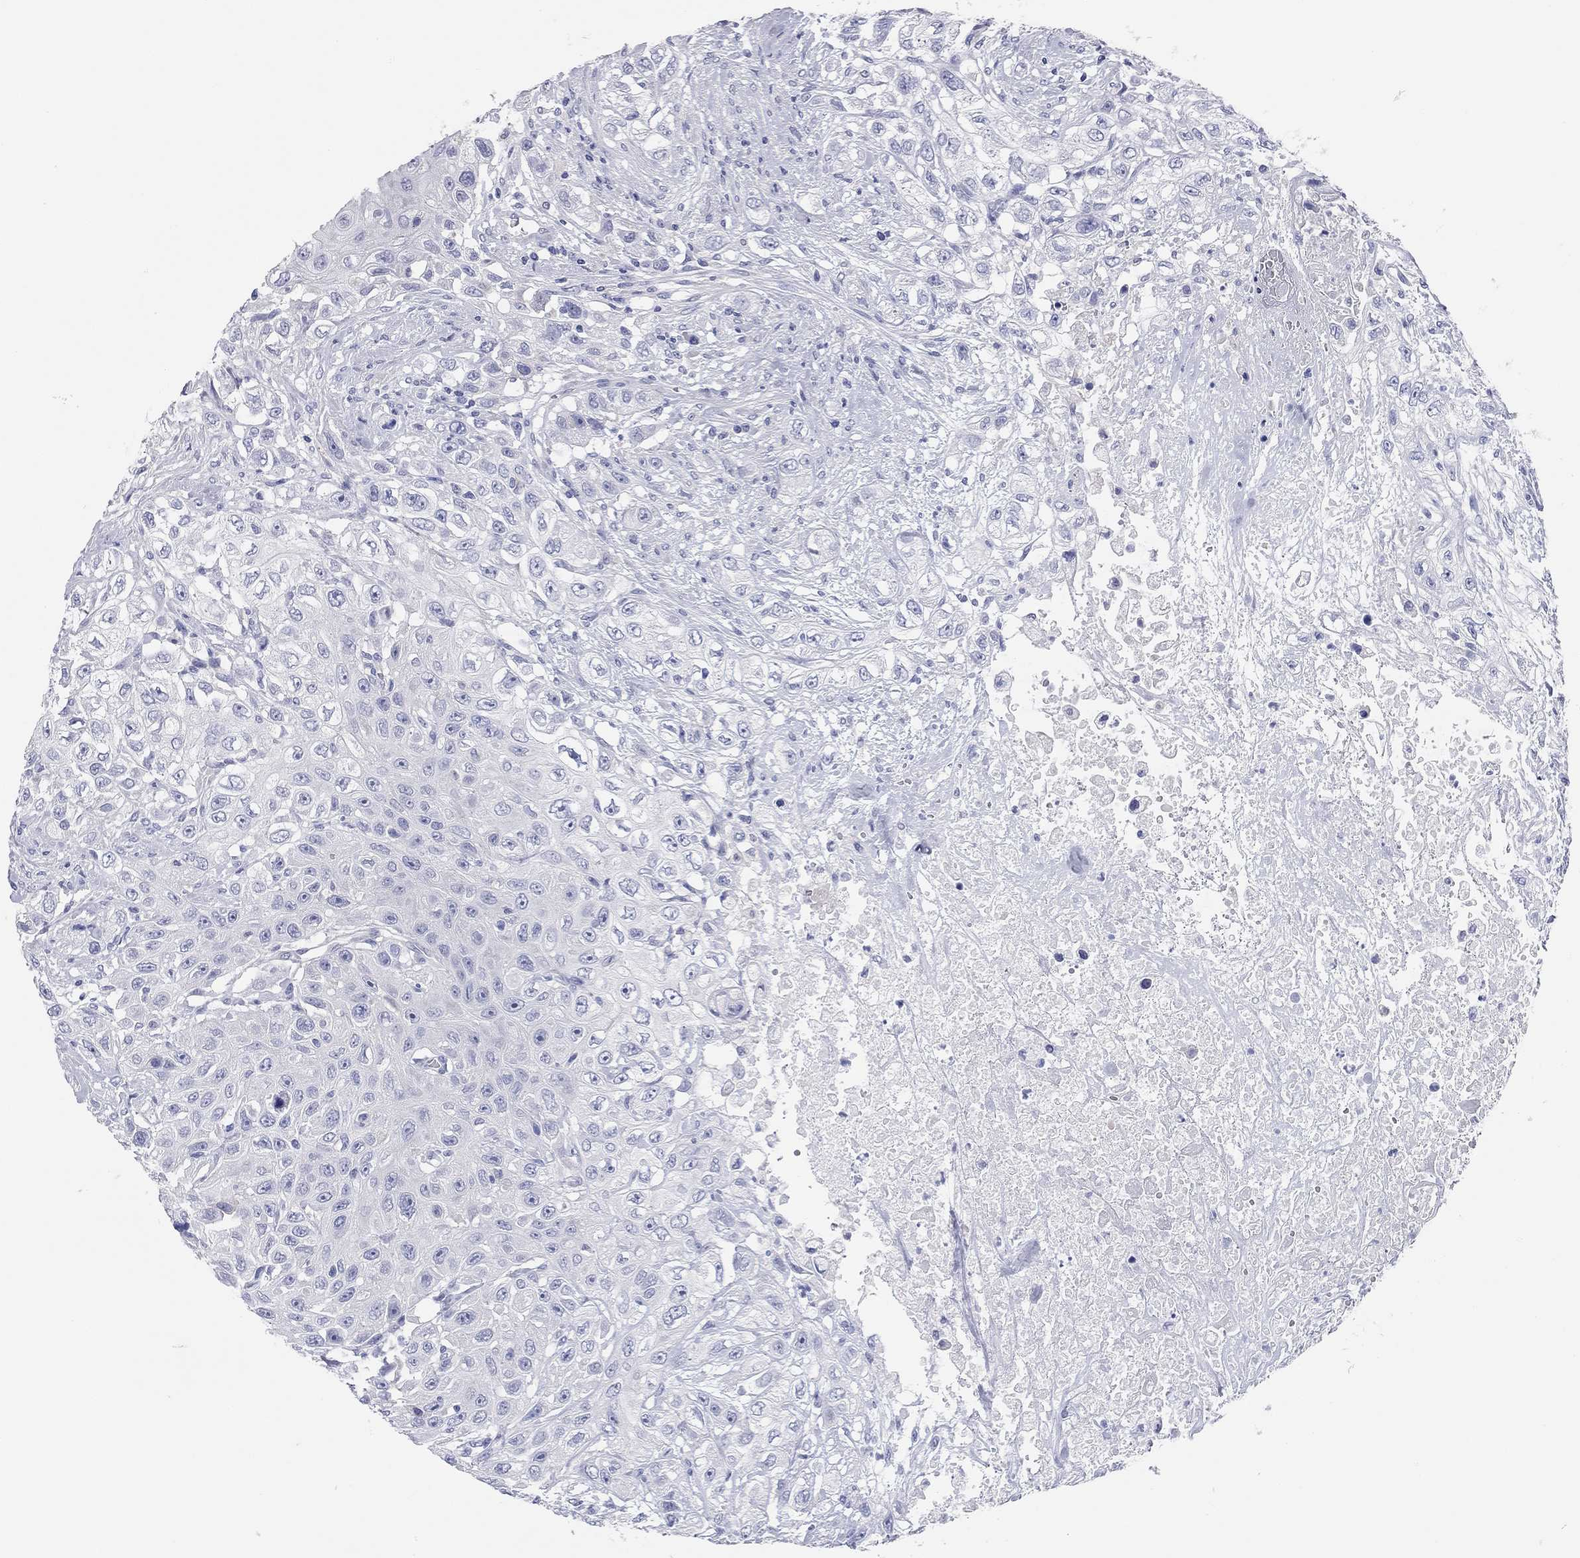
{"staining": {"intensity": "negative", "quantity": "none", "location": "none"}, "tissue": "urothelial cancer", "cell_type": "Tumor cells", "image_type": "cancer", "snomed": [{"axis": "morphology", "description": "Urothelial carcinoma, High grade"}, {"axis": "topography", "description": "Urinary bladder"}], "caption": "High power microscopy photomicrograph of an IHC photomicrograph of high-grade urothelial carcinoma, revealing no significant positivity in tumor cells.", "gene": "TMEM221", "patient": {"sex": "female", "age": 56}}